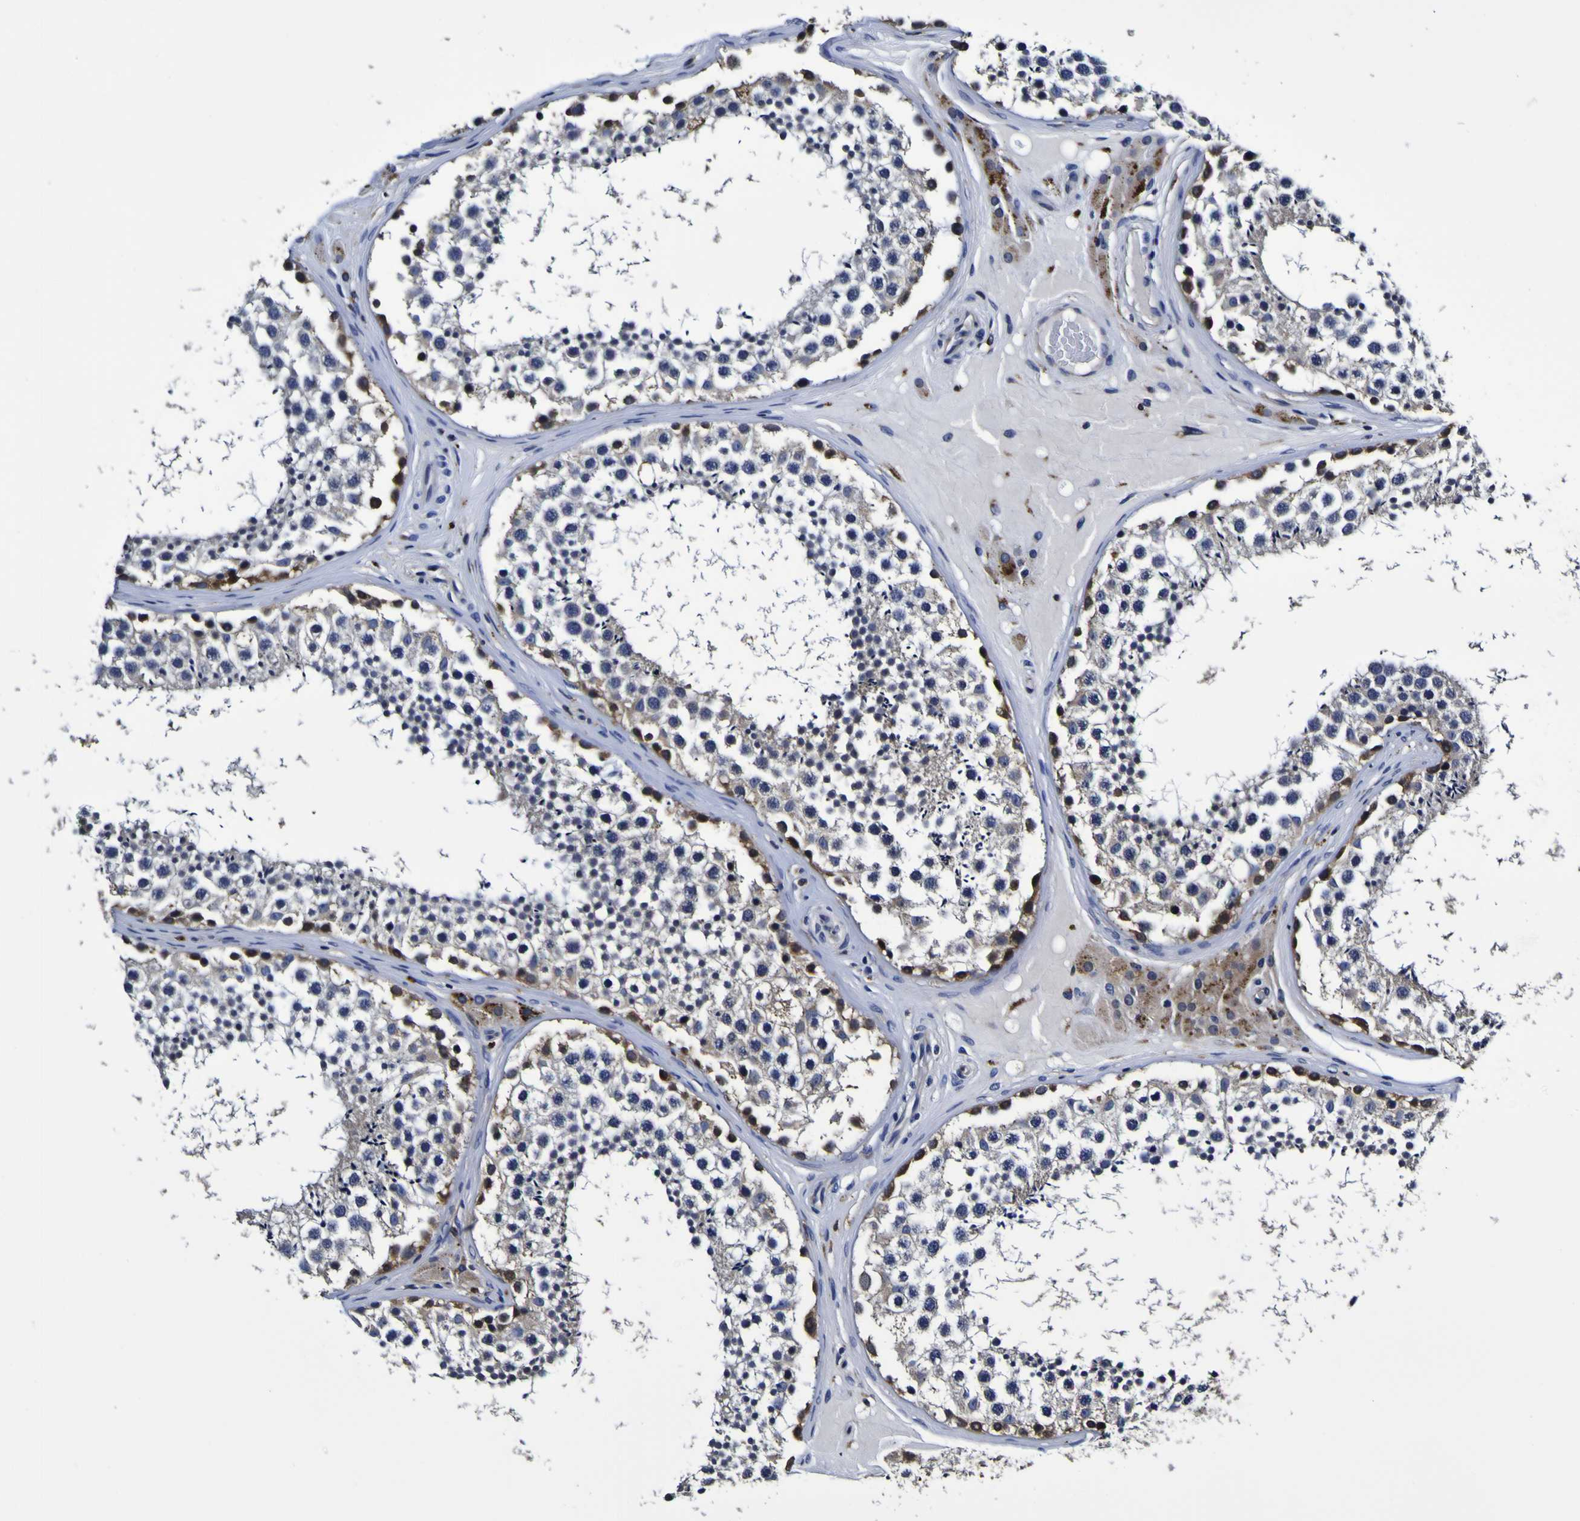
{"staining": {"intensity": "strong", "quantity": "<25%", "location": "cytoplasmic/membranous,nuclear"}, "tissue": "testis", "cell_type": "Cells in seminiferous ducts", "image_type": "normal", "snomed": [{"axis": "morphology", "description": "Normal tissue, NOS"}, {"axis": "topography", "description": "Testis"}], "caption": "Protein expression analysis of unremarkable human testis reveals strong cytoplasmic/membranous,nuclear expression in about <25% of cells in seminiferous ducts. The staining is performed using DAB brown chromogen to label protein expression. The nuclei are counter-stained blue using hematoxylin.", "gene": "GPX1", "patient": {"sex": "male", "age": 46}}